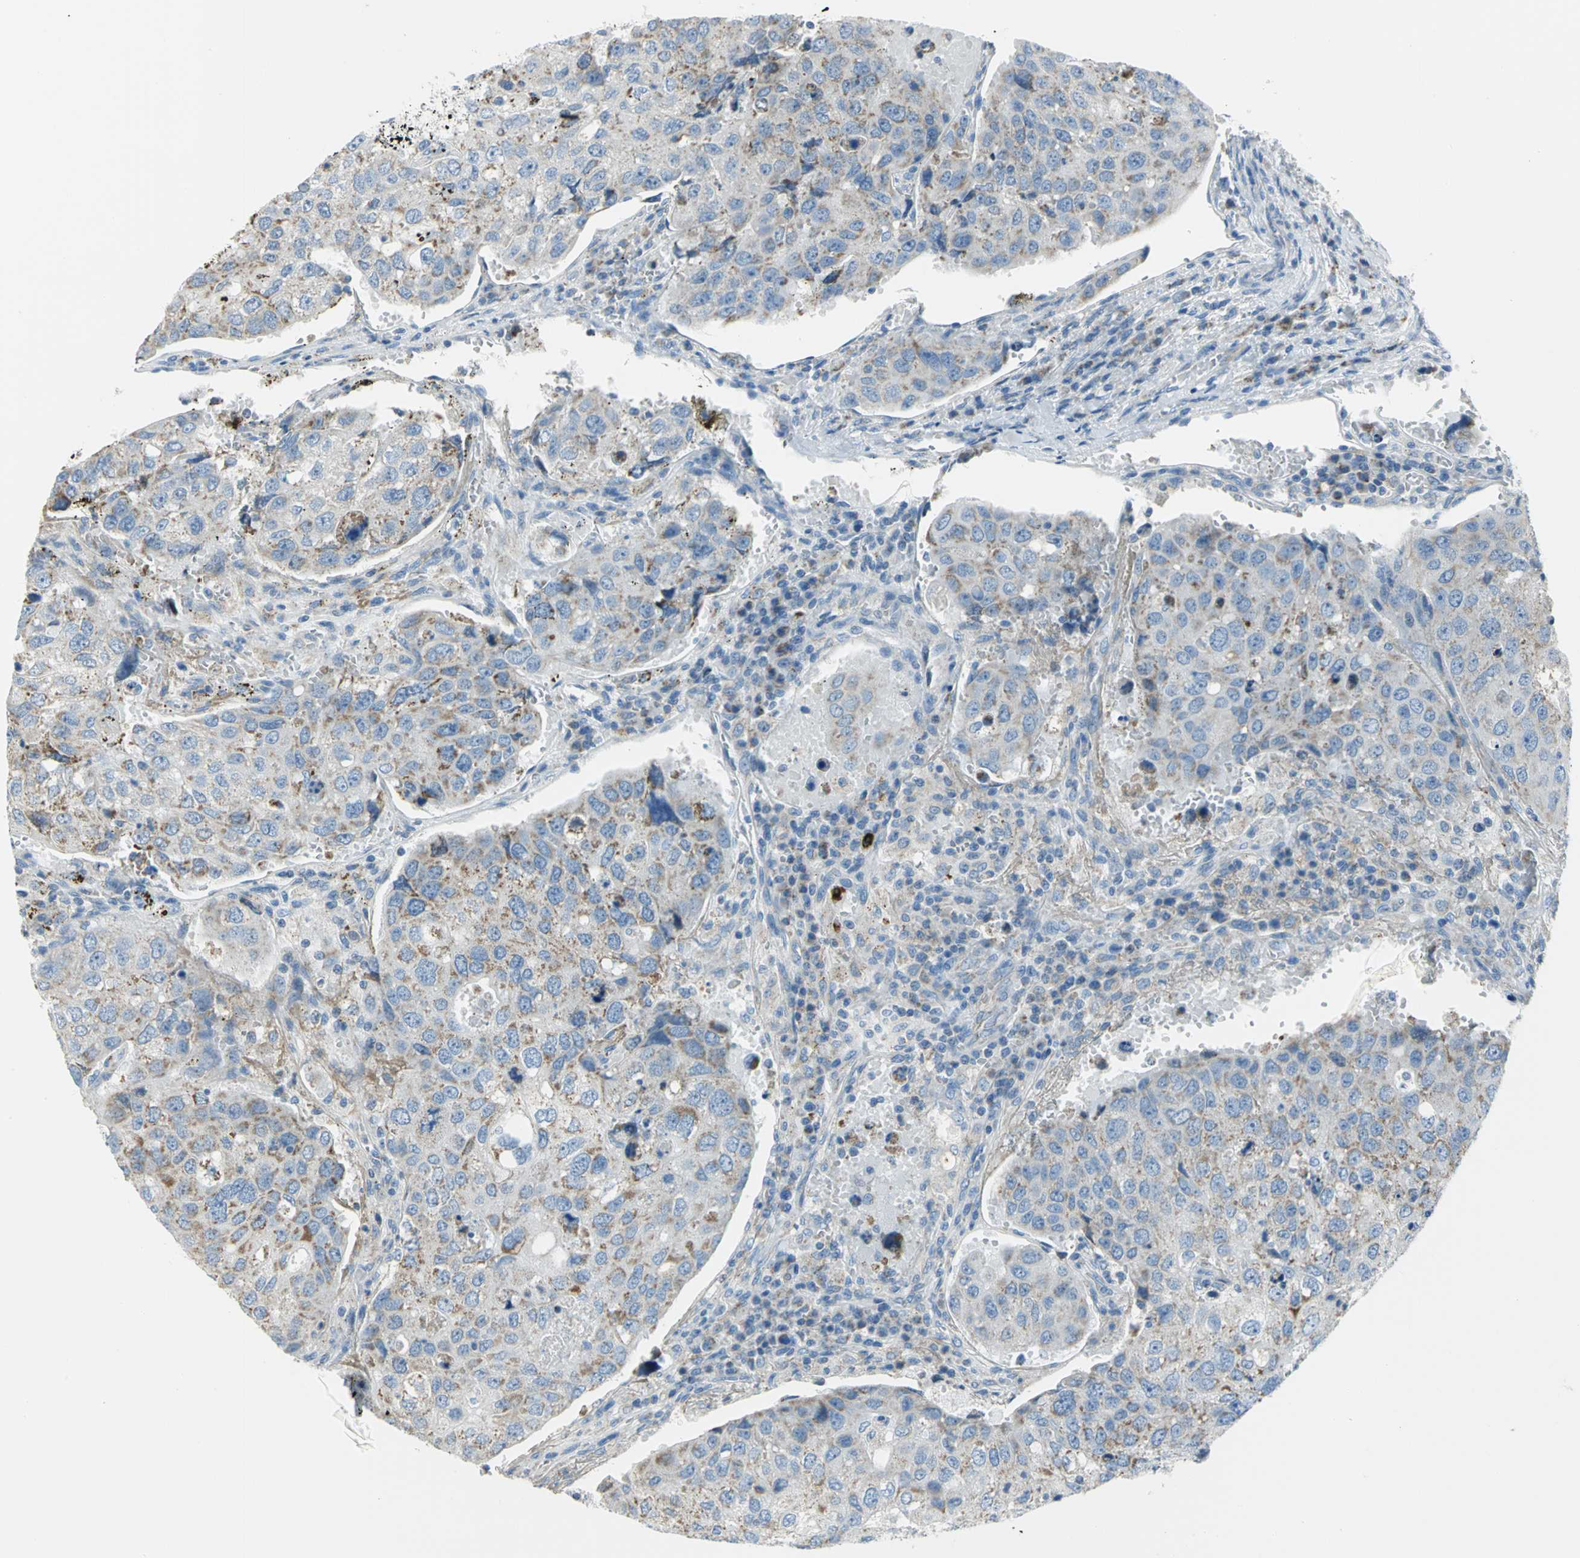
{"staining": {"intensity": "moderate", "quantity": ">75%", "location": "cytoplasmic/membranous"}, "tissue": "urothelial cancer", "cell_type": "Tumor cells", "image_type": "cancer", "snomed": [{"axis": "morphology", "description": "Urothelial carcinoma, High grade"}, {"axis": "topography", "description": "Lymph node"}, {"axis": "topography", "description": "Urinary bladder"}], "caption": "Human urothelial cancer stained for a protein (brown) exhibits moderate cytoplasmic/membranous positive staining in about >75% of tumor cells.", "gene": "ALOX15", "patient": {"sex": "male", "age": 51}}